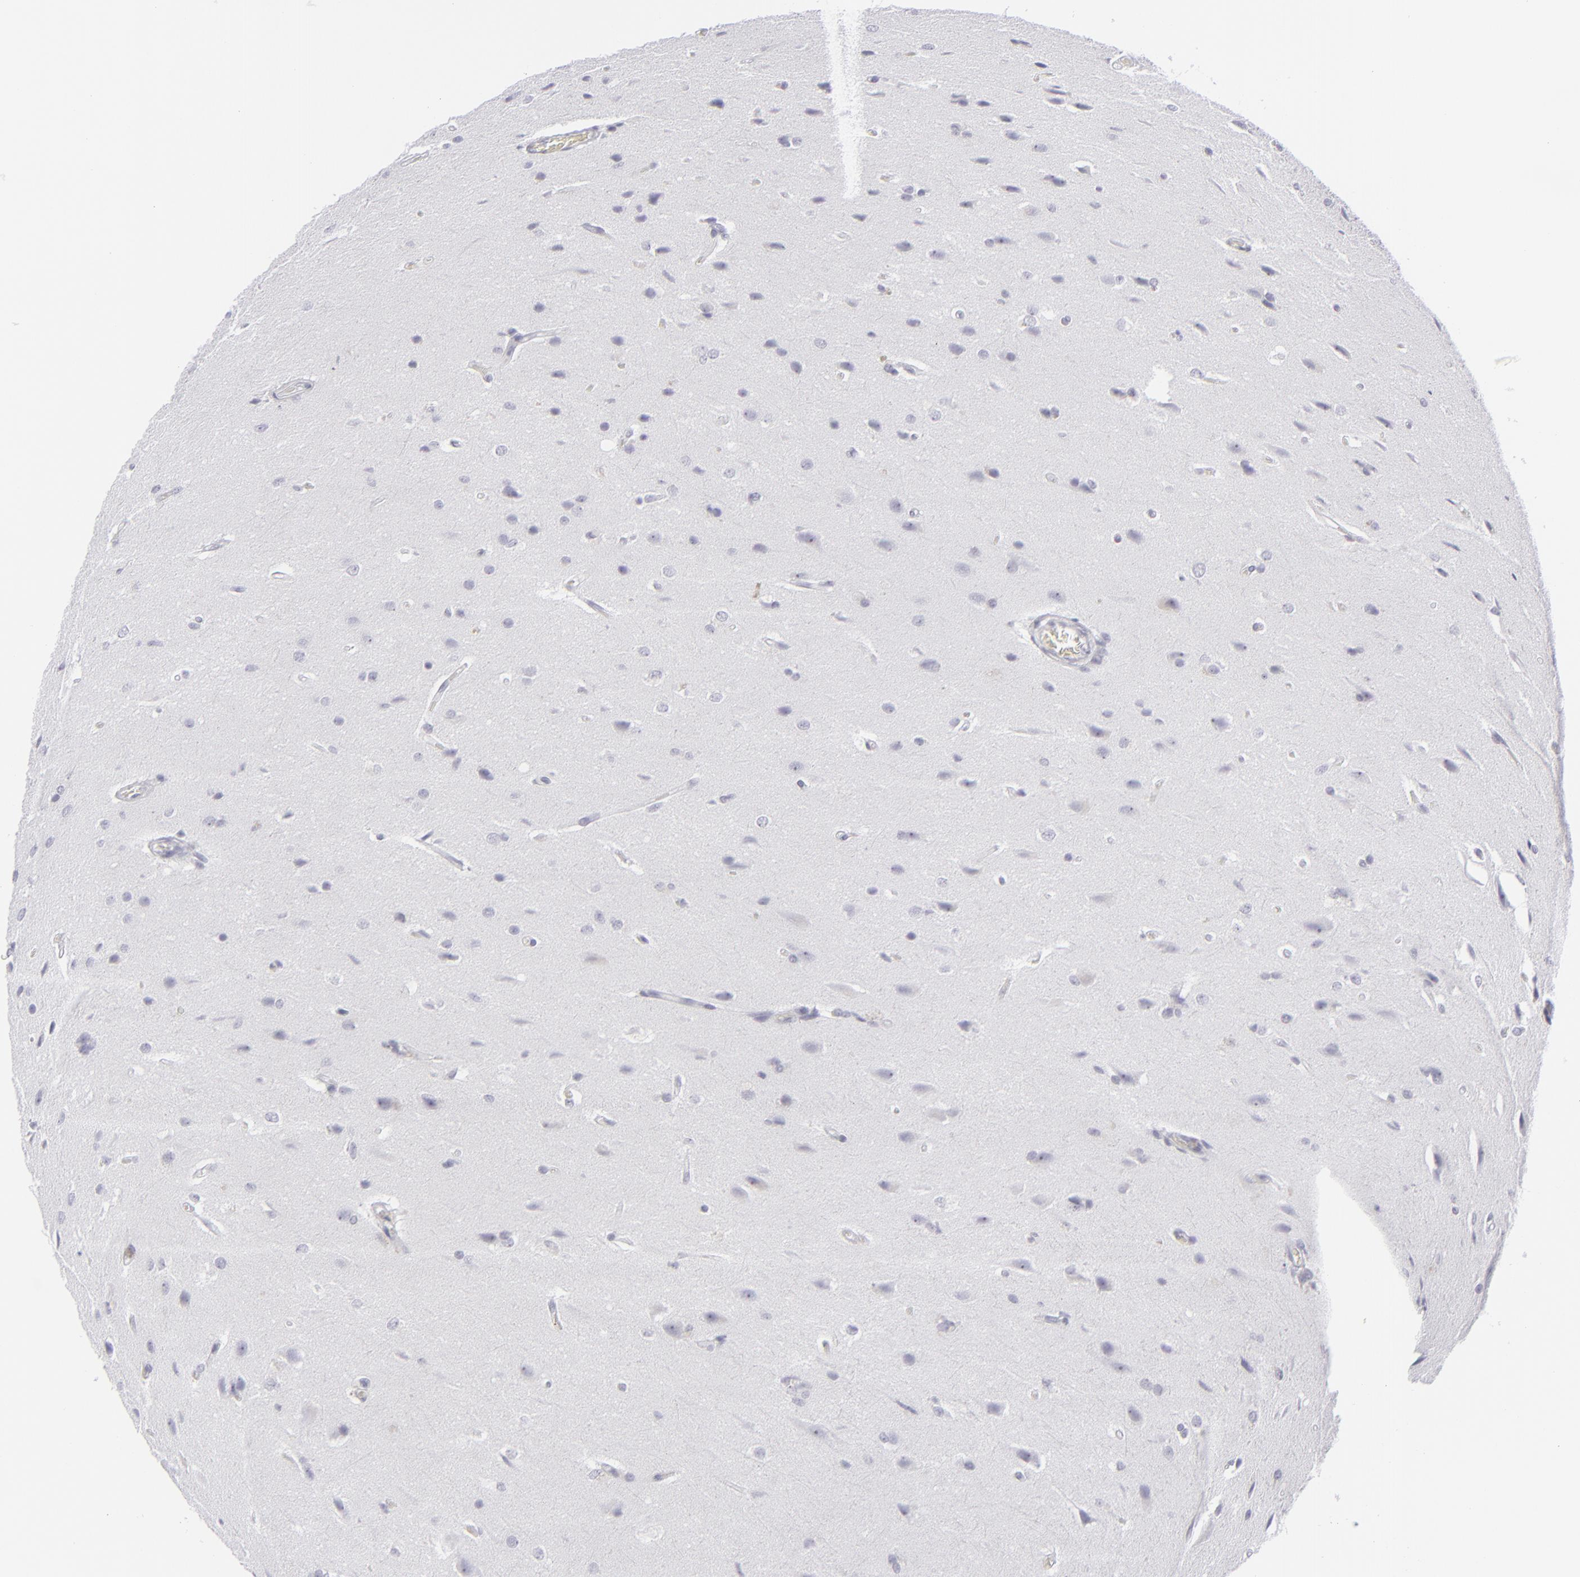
{"staining": {"intensity": "negative", "quantity": "none", "location": "none"}, "tissue": "glioma", "cell_type": "Tumor cells", "image_type": "cancer", "snomed": [{"axis": "morphology", "description": "Glioma, malignant, High grade"}, {"axis": "topography", "description": "Brain"}], "caption": "Immunohistochemistry of malignant glioma (high-grade) displays no staining in tumor cells.", "gene": "CD7", "patient": {"sex": "male", "age": 68}}